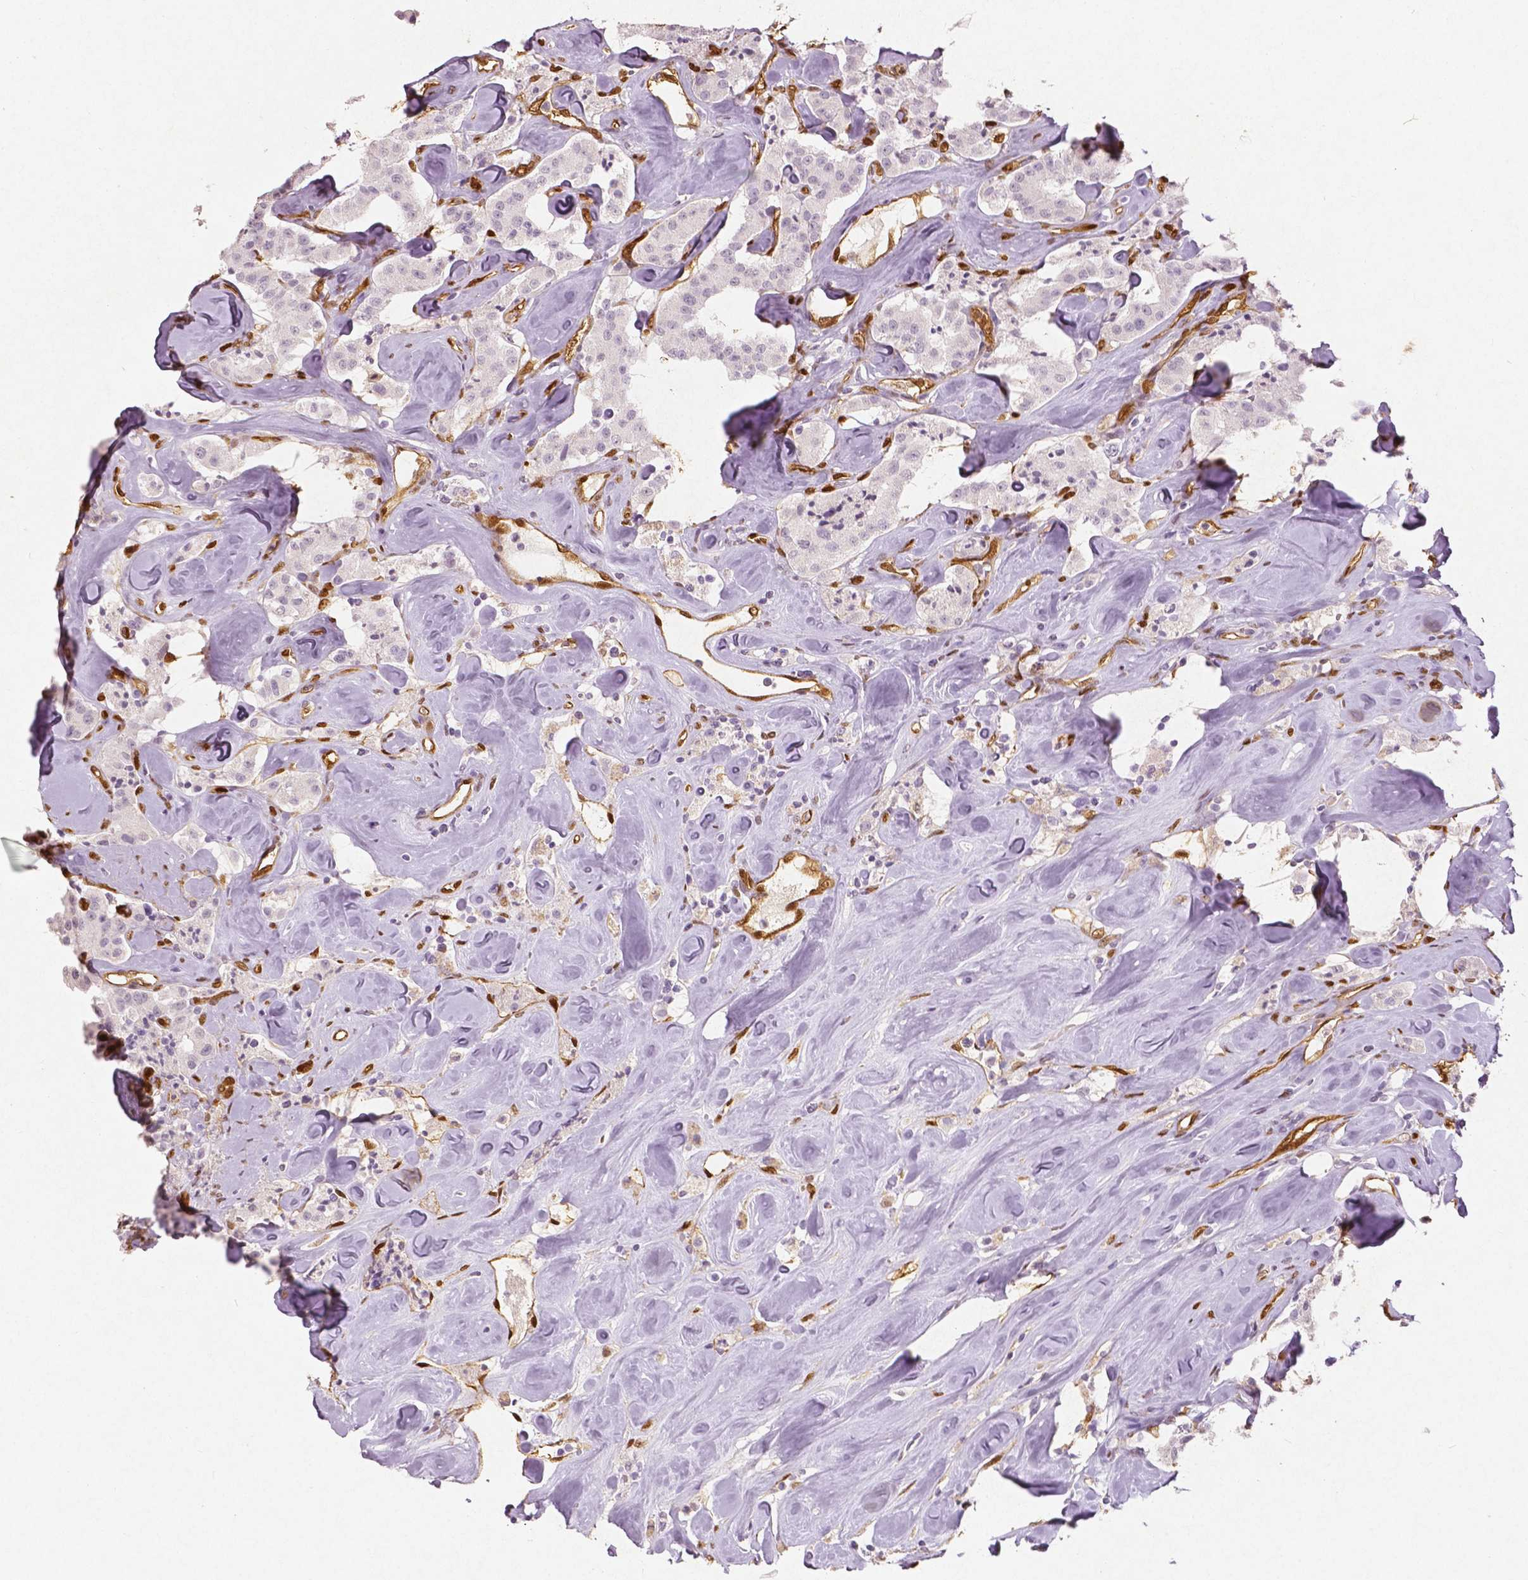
{"staining": {"intensity": "negative", "quantity": "none", "location": "none"}, "tissue": "carcinoid", "cell_type": "Tumor cells", "image_type": "cancer", "snomed": [{"axis": "morphology", "description": "Carcinoid, malignant, NOS"}, {"axis": "topography", "description": "Pancreas"}], "caption": "IHC photomicrograph of carcinoid (malignant) stained for a protein (brown), which demonstrates no staining in tumor cells.", "gene": "WWTR1", "patient": {"sex": "male", "age": 41}}